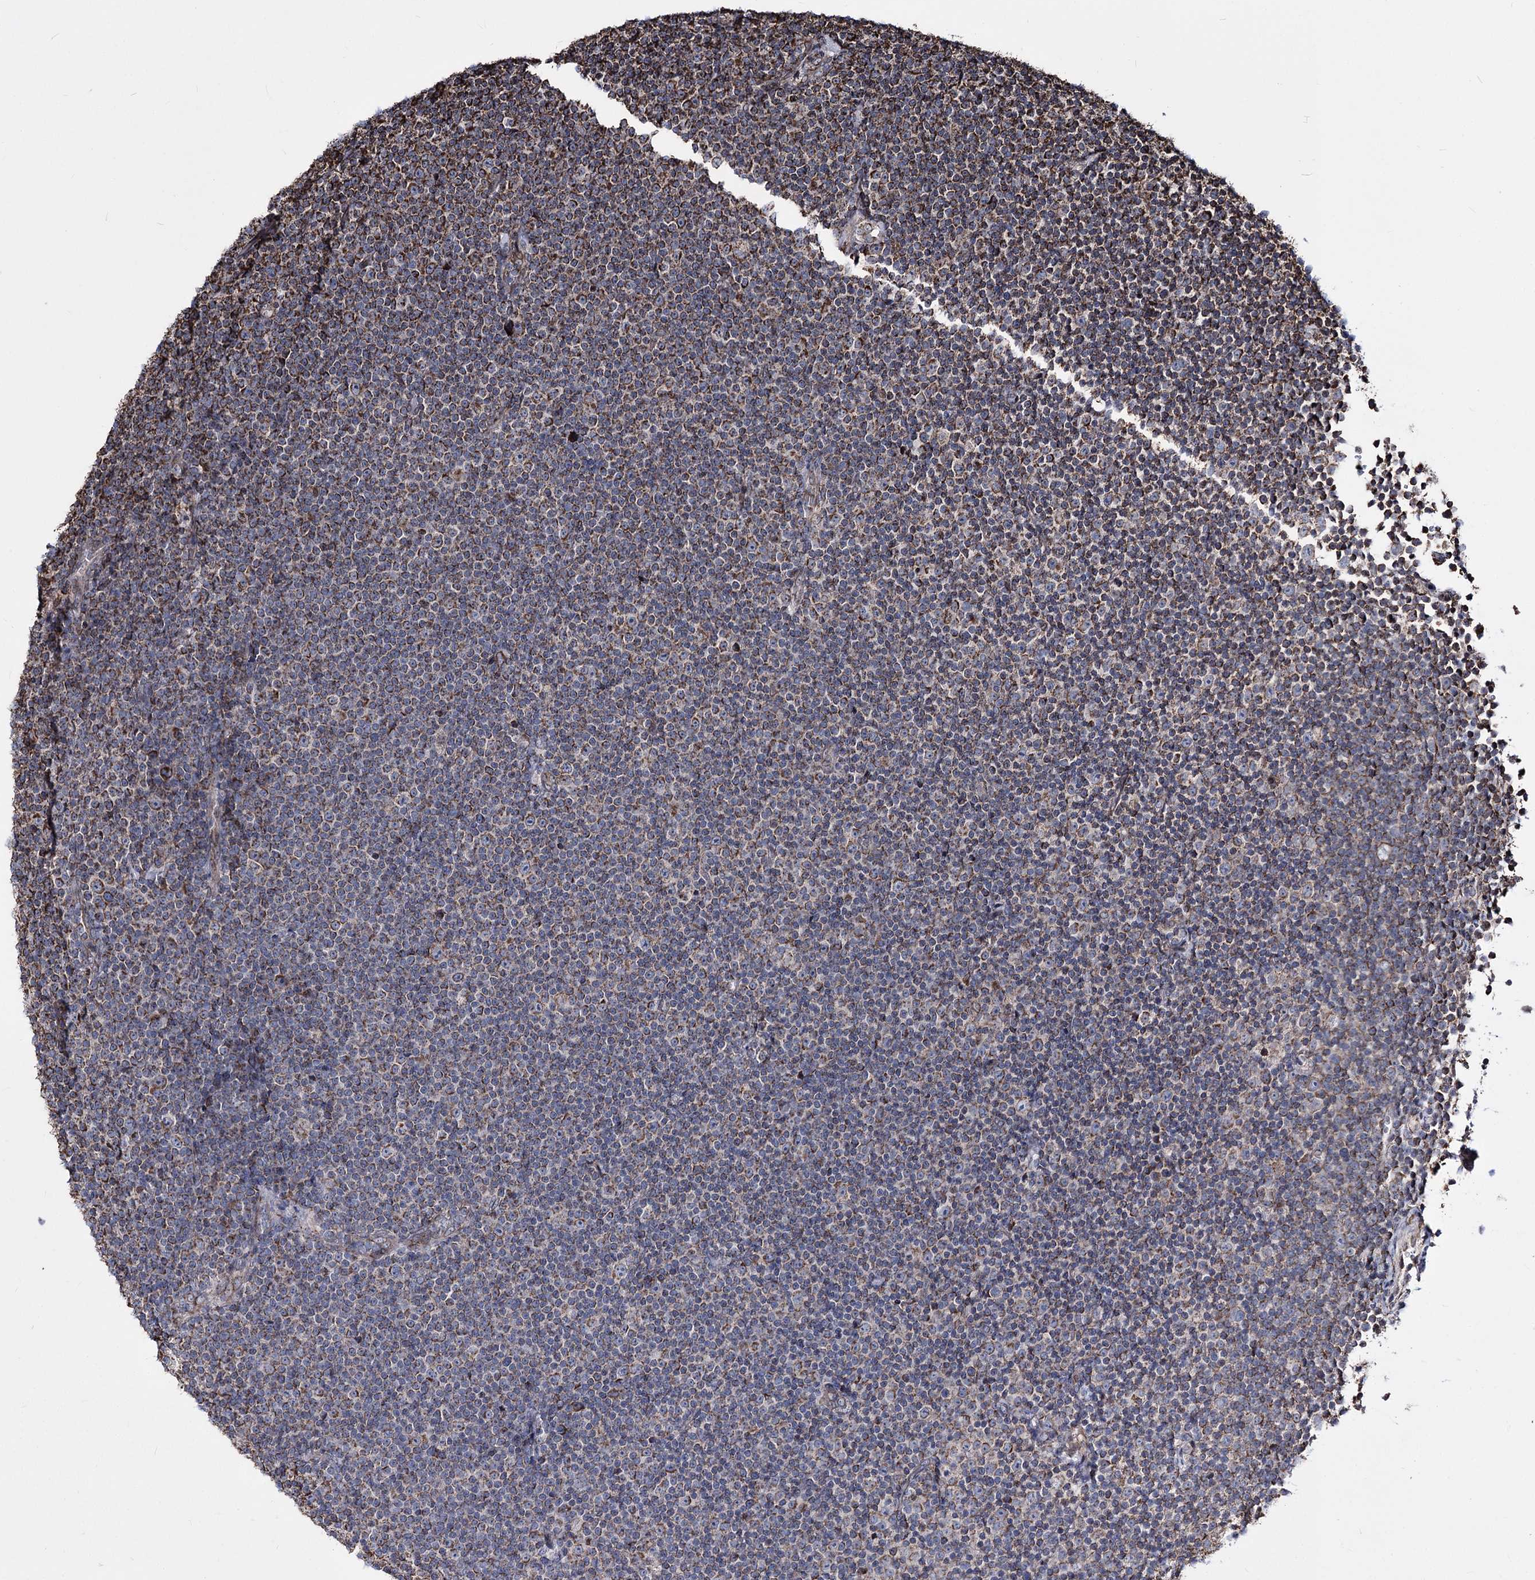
{"staining": {"intensity": "moderate", "quantity": ">75%", "location": "cytoplasmic/membranous"}, "tissue": "lymphoma", "cell_type": "Tumor cells", "image_type": "cancer", "snomed": [{"axis": "morphology", "description": "Malignant lymphoma, non-Hodgkin's type, Low grade"}, {"axis": "topography", "description": "Lymph node"}], "caption": "Immunohistochemical staining of lymphoma displays medium levels of moderate cytoplasmic/membranous staining in about >75% of tumor cells.", "gene": "CREB3L4", "patient": {"sex": "female", "age": 67}}